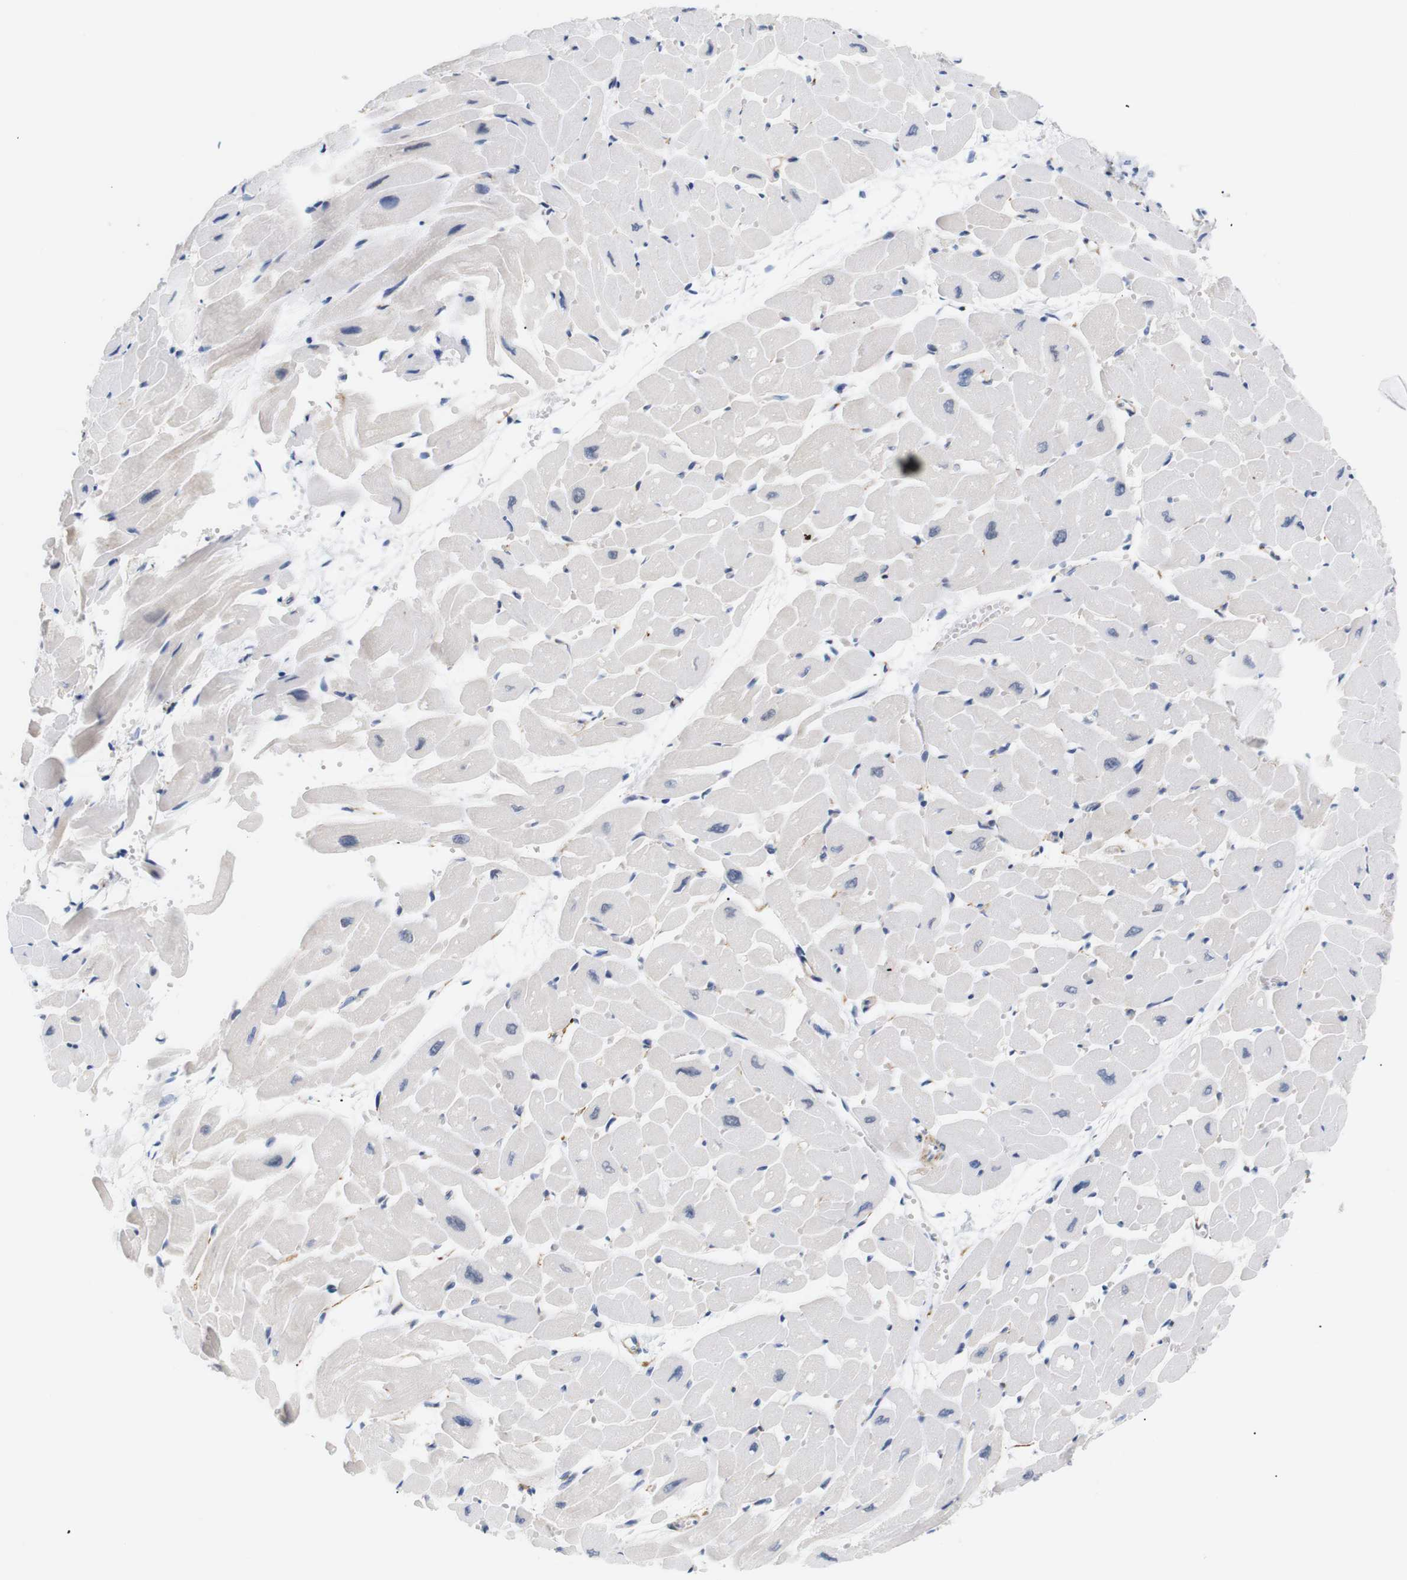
{"staining": {"intensity": "negative", "quantity": "none", "location": "none"}, "tissue": "heart muscle", "cell_type": "Cardiomyocytes", "image_type": "normal", "snomed": [{"axis": "morphology", "description": "Normal tissue, NOS"}, {"axis": "topography", "description": "Heart"}], "caption": "IHC of benign human heart muscle reveals no expression in cardiomyocytes. (Stains: DAB (3,3'-diaminobenzidine) immunohistochemistry (IHC) with hematoxylin counter stain, Microscopy: brightfield microscopy at high magnification).", "gene": "STMN3", "patient": {"sex": "male", "age": 45}}